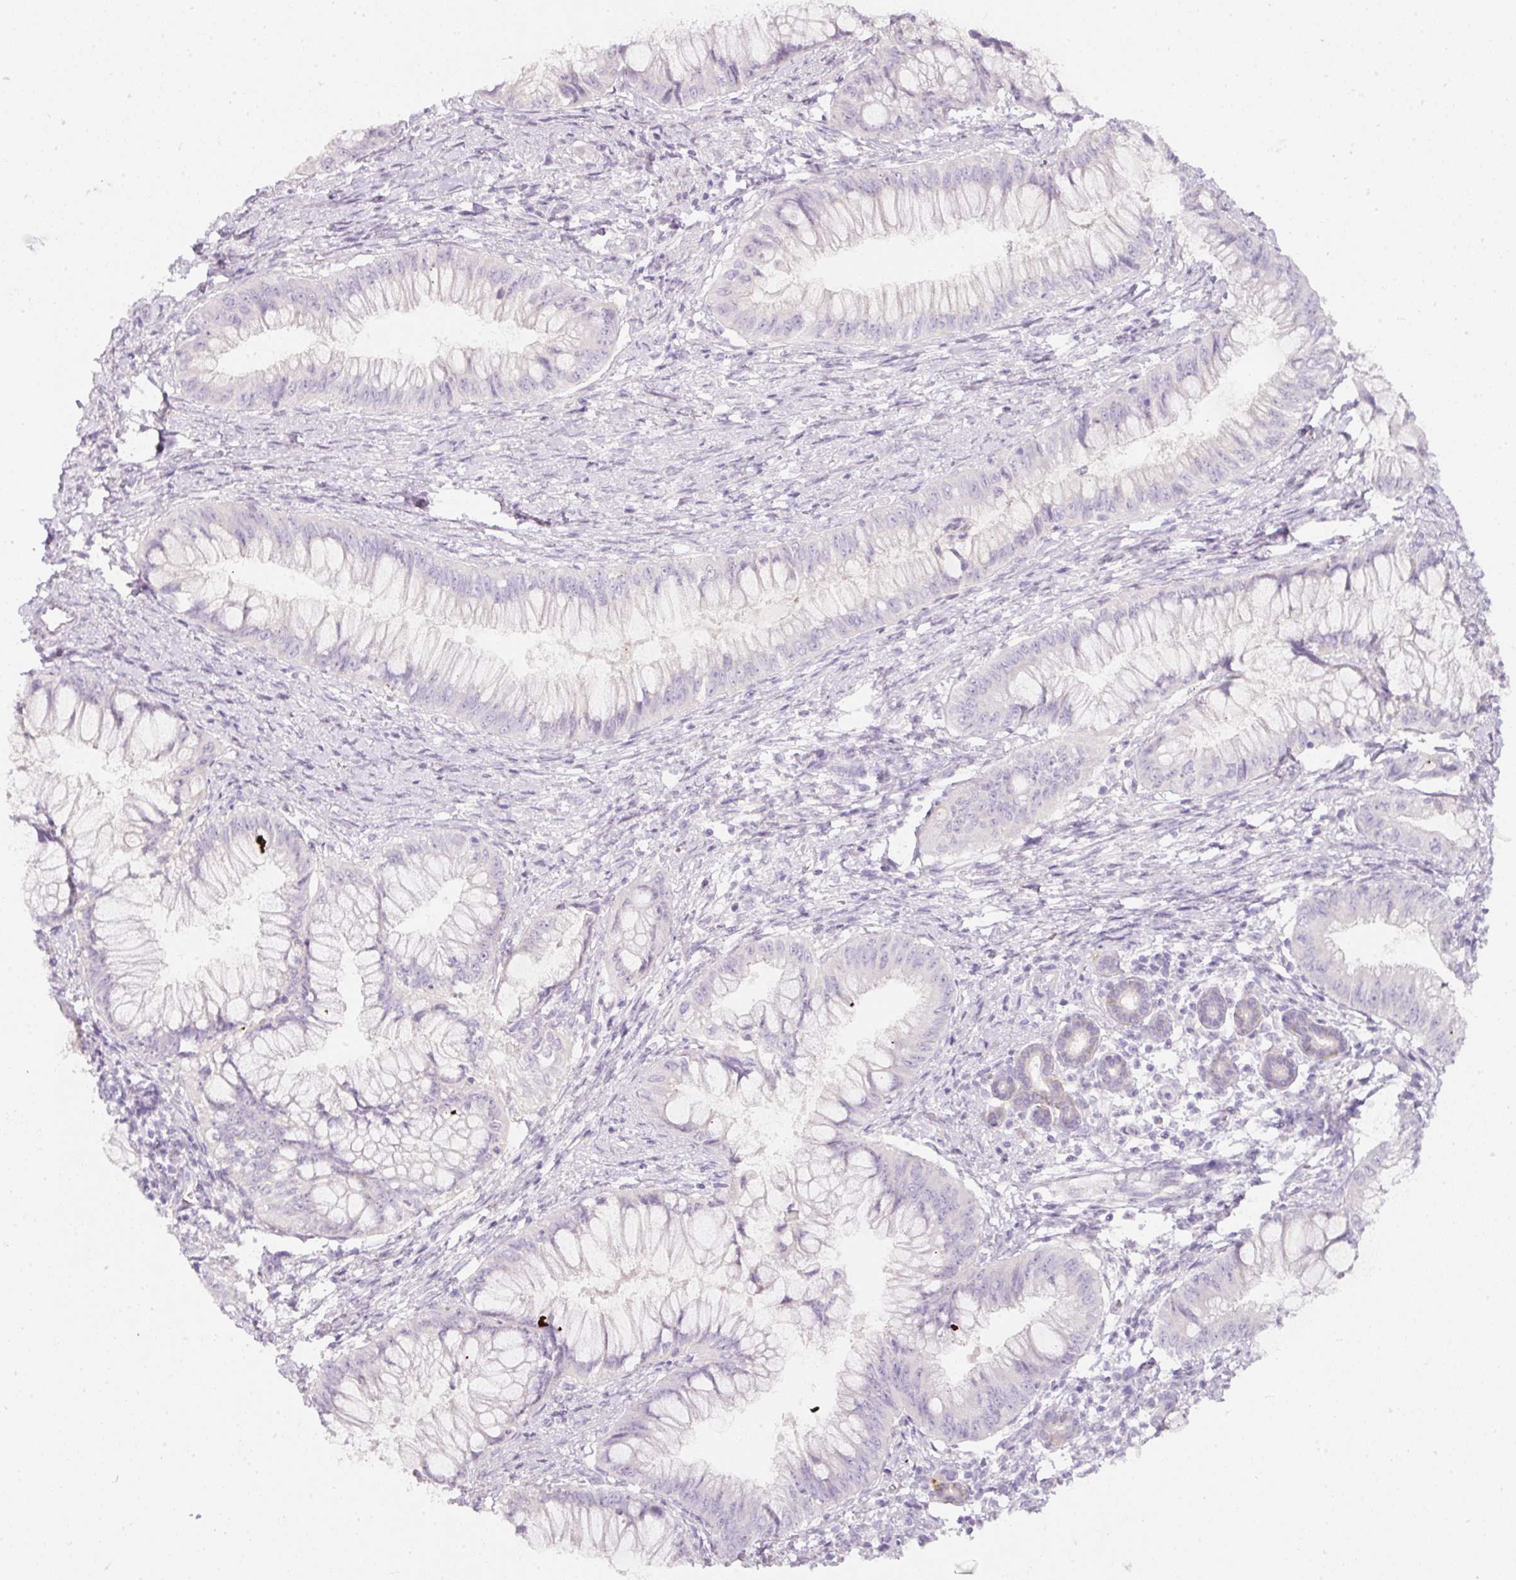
{"staining": {"intensity": "negative", "quantity": "none", "location": "none"}, "tissue": "pancreatic cancer", "cell_type": "Tumor cells", "image_type": "cancer", "snomed": [{"axis": "morphology", "description": "Adenocarcinoma, NOS"}, {"axis": "topography", "description": "Pancreas"}], "caption": "High magnification brightfield microscopy of pancreatic cancer (adenocarcinoma) stained with DAB (3,3'-diaminobenzidine) (brown) and counterstained with hematoxylin (blue): tumor cells show no significant positivity. The staining is performed using DAB (3,3'-diaminobenzidine) brown chromogen with nuclei counter-stained in using hematoxylin.", "gene": "SLC2A2", "patient": {"sex": "male", "age": 48}}